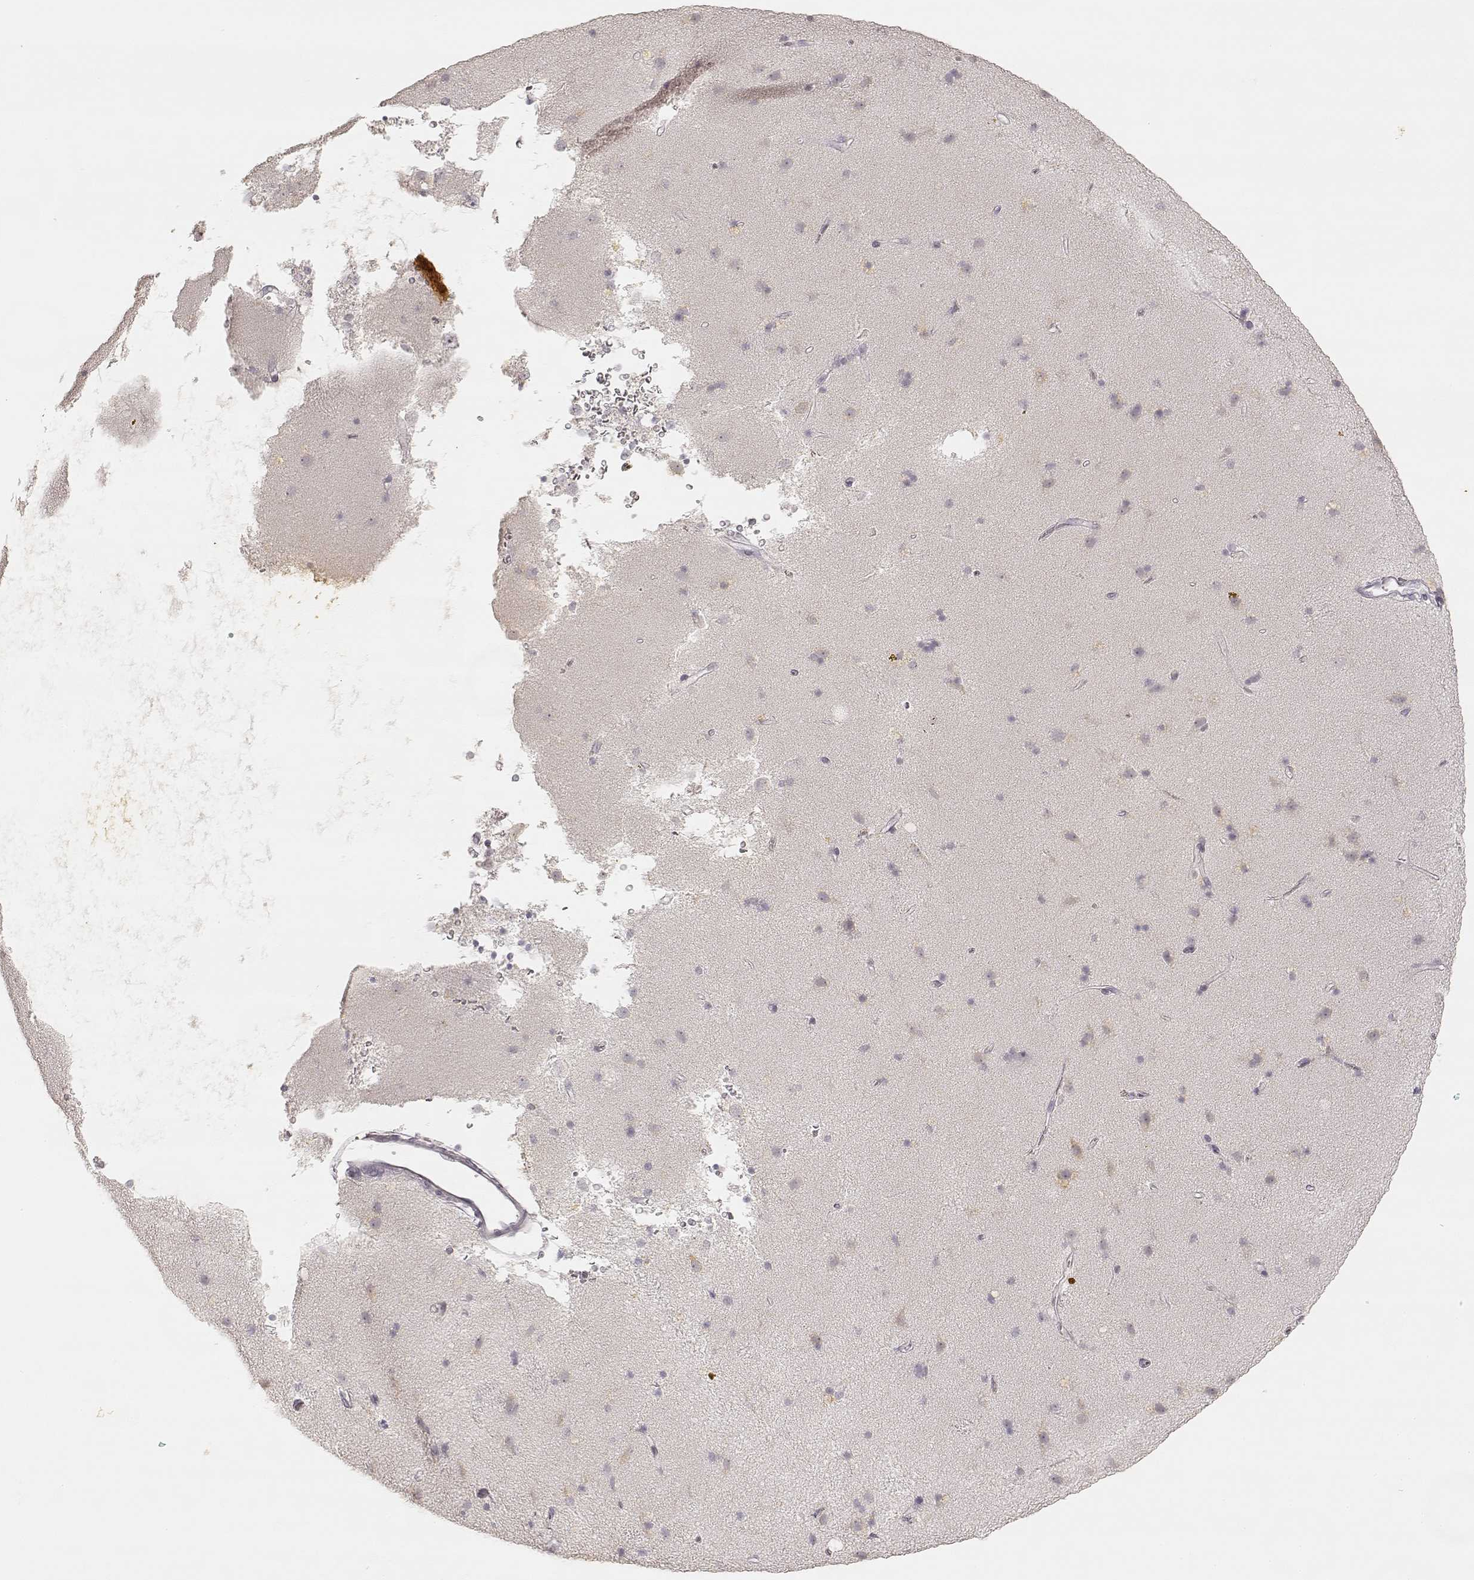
{"staining": {"intensity": "negative", "quantity": "none", "location": "none"}, "tissue": "caudate", "cell_type": "Glial cells", "image_type": "normal", "snomed": [{"axis": "morphology", "description": "Normal tissue, NOS"}, {"axis": "topography", "description": "Lateral ventricle wall"}], "caption": "This image is of benign caudate stained with immunohistochemistry to label a protein in brown with the nuclei are counter-stained blue. There is no positivity in glial cells.", "gene": "LAMC2", "patient": {"sex": "female", "age": 71}}